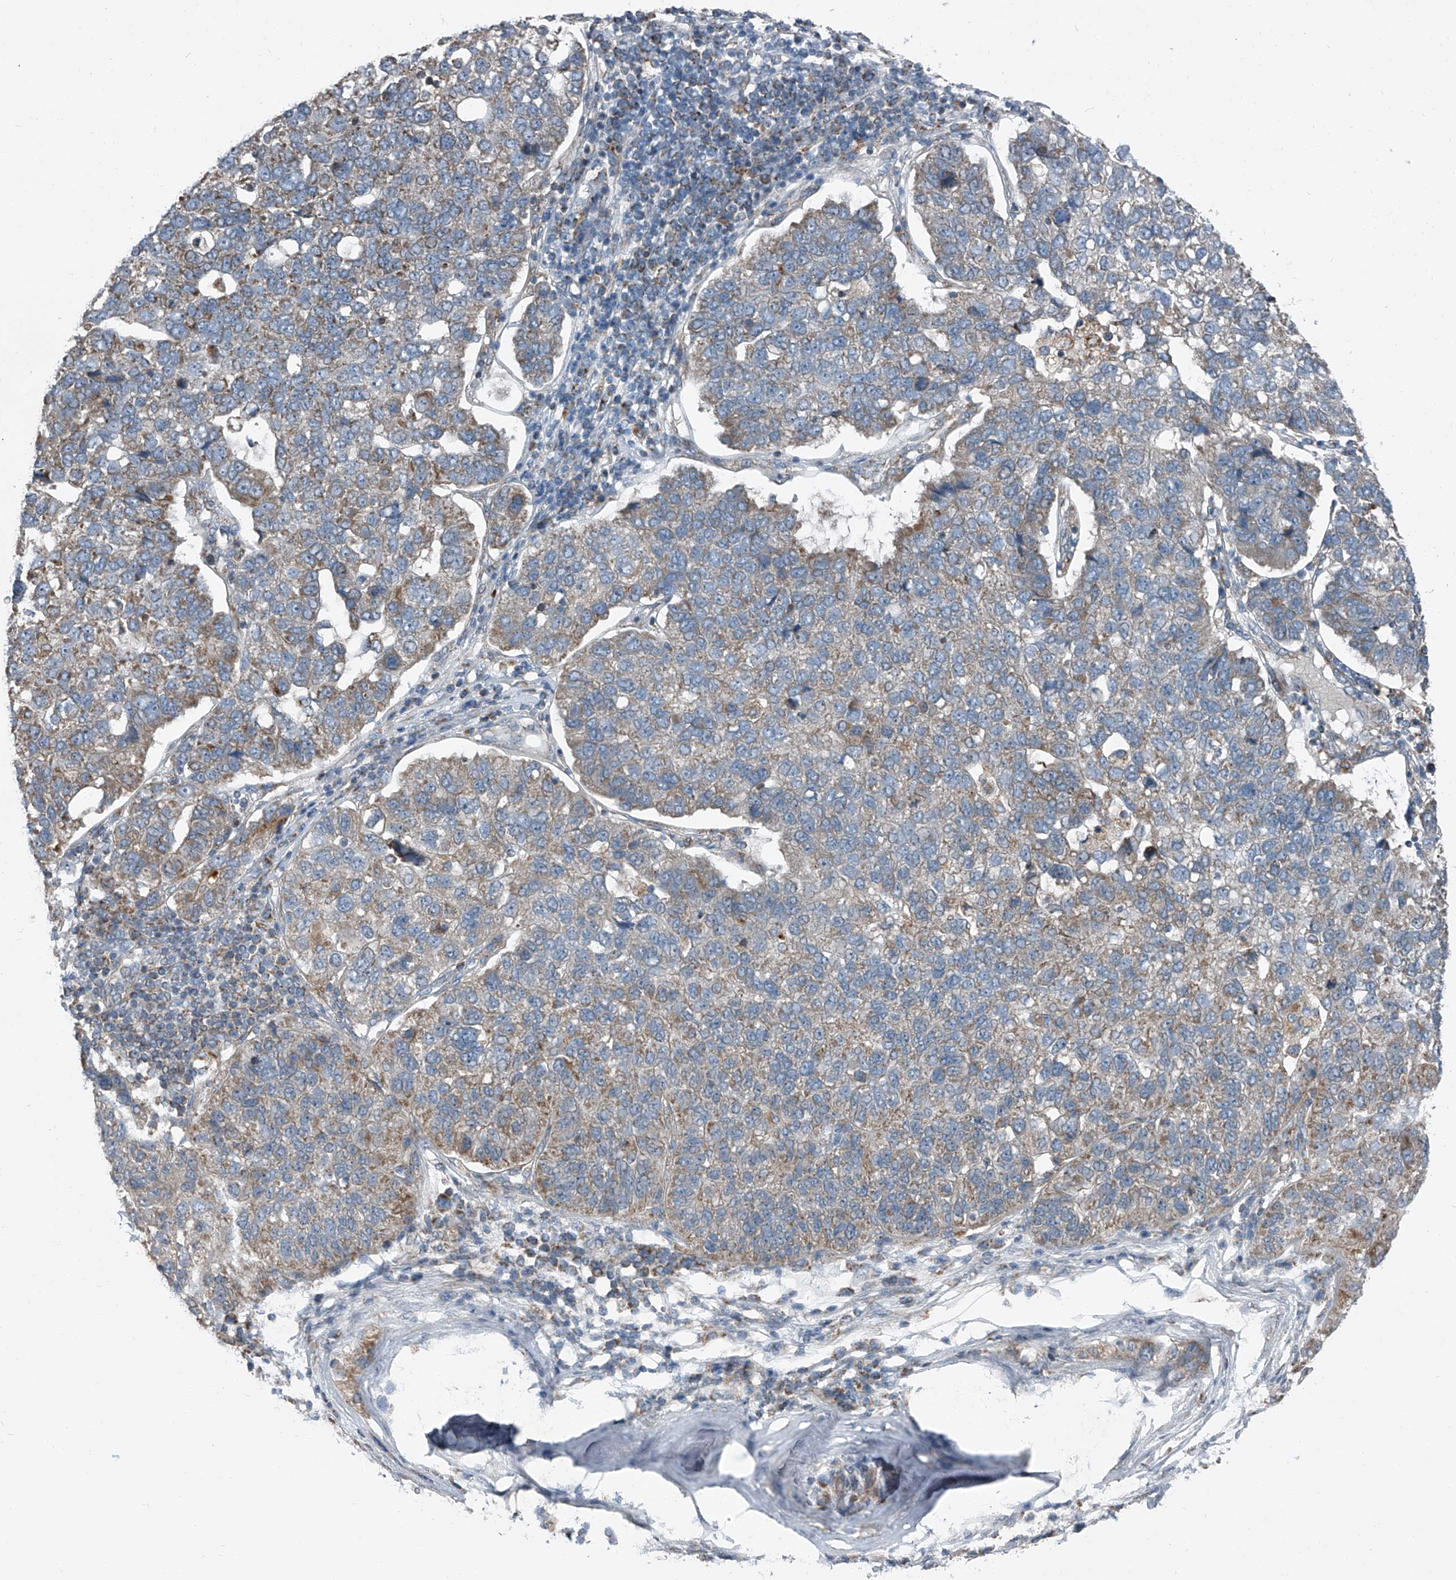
{"staining": {"intensity": "weak", "quantity": ">75%", "location": "cytoplasmic/membranous"}, "tissue": "pancreatic cancer", "cell_type": "Tumor cells", "image_type": "cancer", "snomed": [{"axis": "morphology", "description": "Adenocarcinoma, NOS"}, {"axis": "topography", "description": "Pancreas"}], "caption": "Immunohistochemistry (IHC) of human adenocarcinoma (pancreatic) demonstrates low levels of weak cytoplasmic/membranous staining in about >75% of tumor cells.", "gene": "CHRNA7", "patient": {"sex": "female", "age": 61}}